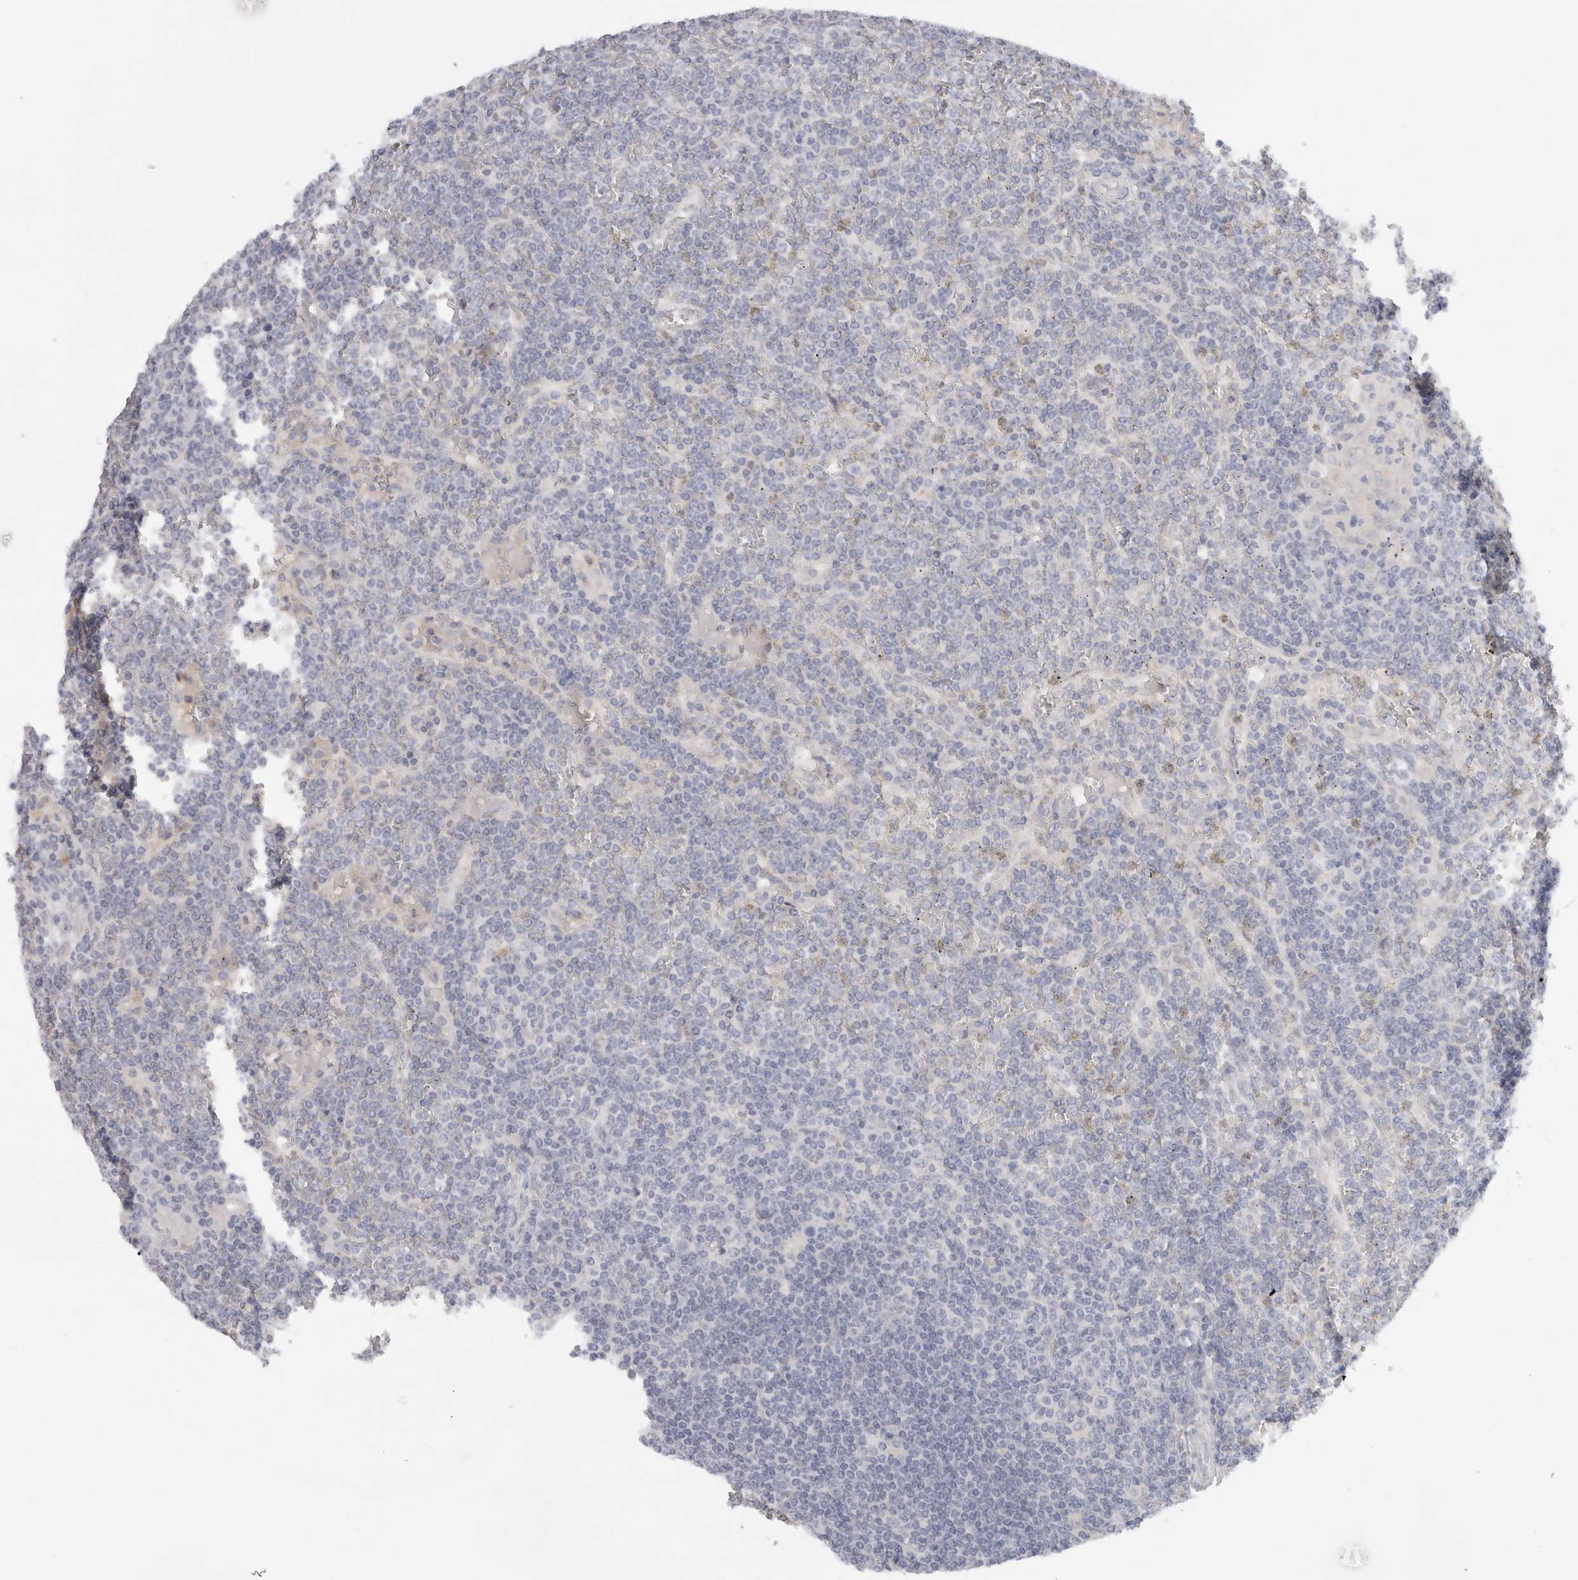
{"staining": {"intensity": "negative", "quantity": "none", "location": "none"}, "tissue": "lymphoma", "cell_type": "Tumor cells", "image_type": "cancer", "snomed": [{"axis": "morphology", "description": "Malignant lymphoma, non-Hodgkin's type, Low grade"}, {"axis": "topography", "description": "Spleen"}], "caption": "IHC image of human lymphoma stained for a protein (brown), which displays no expression in tumor cells. (DAB (3,3'-diaminobenzidine) immunohistochemistry (IHC) with hematoxylin counter stain).", "gene": "STK31", "patient": {"sex": "female", "age": 19}}